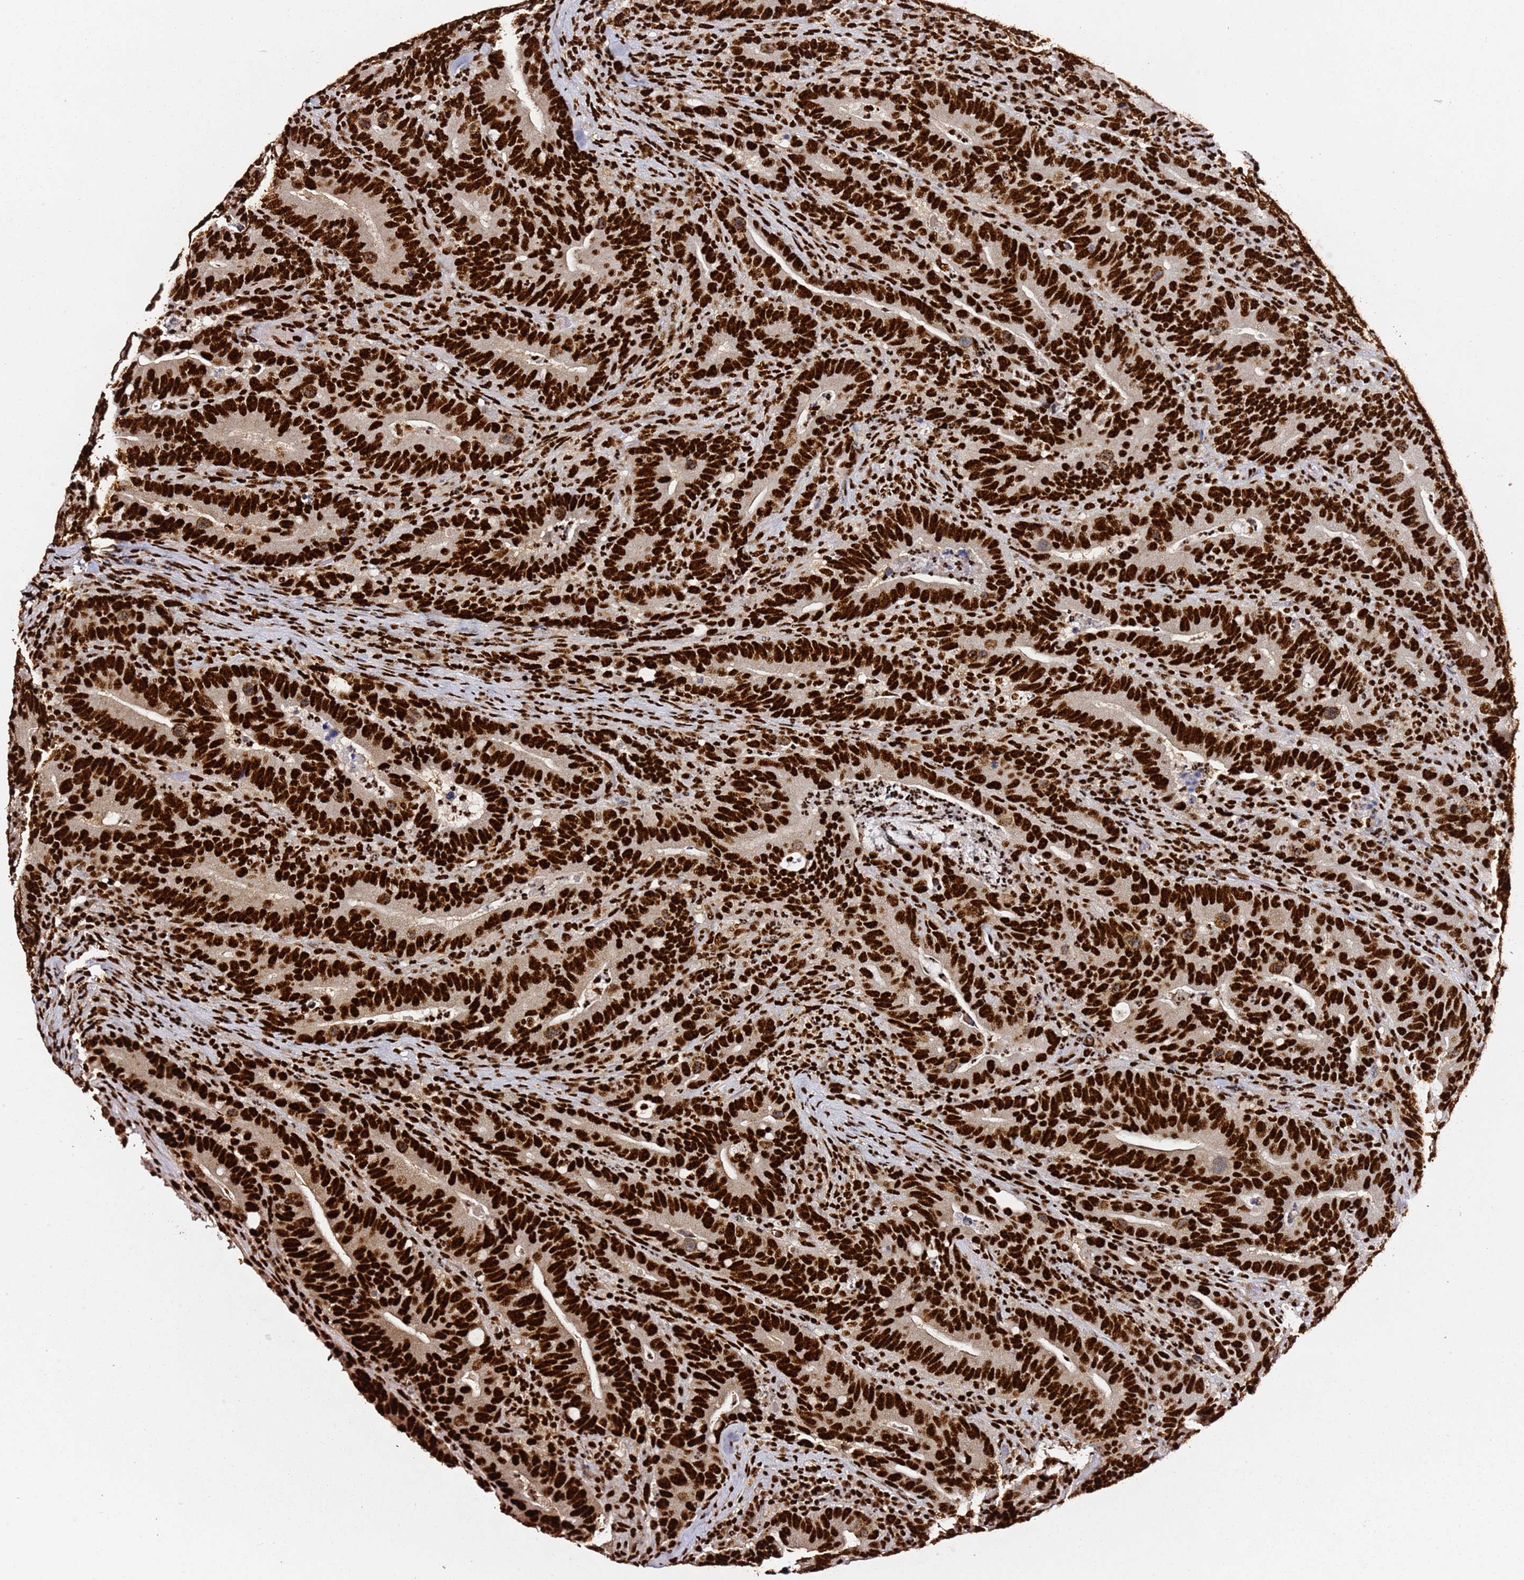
{"staining": {"intensity": "strong", "quantity": ">75%", "location": "nuclear"}, "tissue": "colorectal cancer", "cell_type": "Tumor cells", "image_type": "cancer", "snomed": [{"axis": "morphology", "description": "Adenocarcinoma, NOS"}, {"axis": "topography", "description": "Colon"}], "caption": "Immunohistochemistry (DAB (3,3'-diaminobenzidine)) staining of human colorectal adenocarcinoma reveals strong nuclear protein positivity in approximately >75% of tumor cells.", "gene": "C6orf226", "patient": {"sex": "female", "age": 66}}